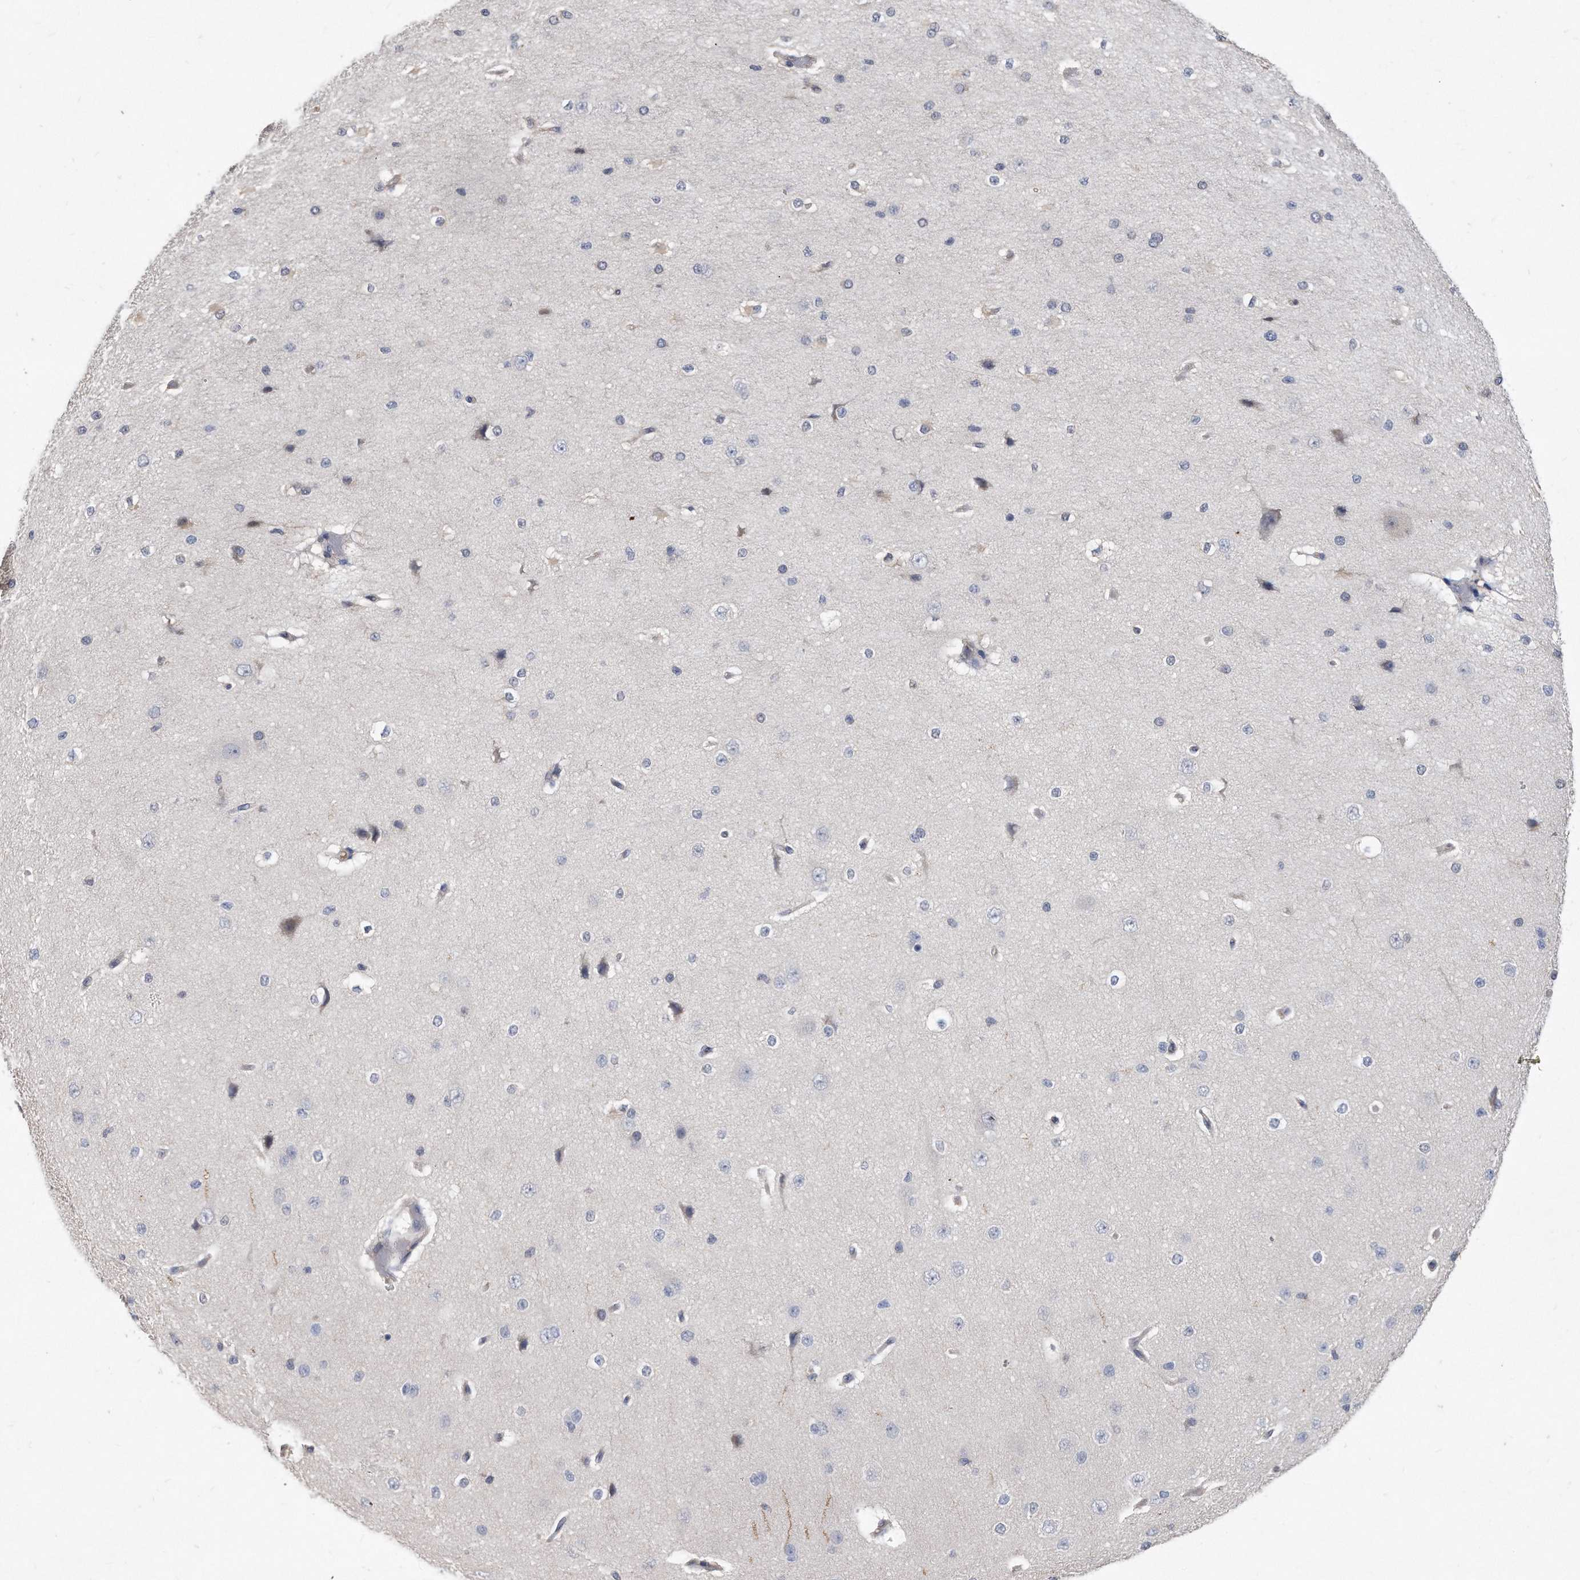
{"staining": {"intensity": "negative", "quantity": "none", "location": "none"}, "tissue": "cerebral cortex", "cell_type": "Endothelial cells", "image_type": "normal", "snomed": [{"axis": "morphology", "description": "Normal tissue, NOS"}, {"axis": "morphology", "description": "Developmental malformation"}, {"axis": "topography", "description": "Cerebral cortex"}], "caption": "A high-resolution micrograph shows immunohistochemistry staining of unremarkable cerebral cortex, which displays no significant expression in endothelial cells. (DAB (3,3'-diaminobenzidine) immunohistochemistry, high magnification).", "gene": "HOMER3", "patient": {"sex": "female", "age": 30}}